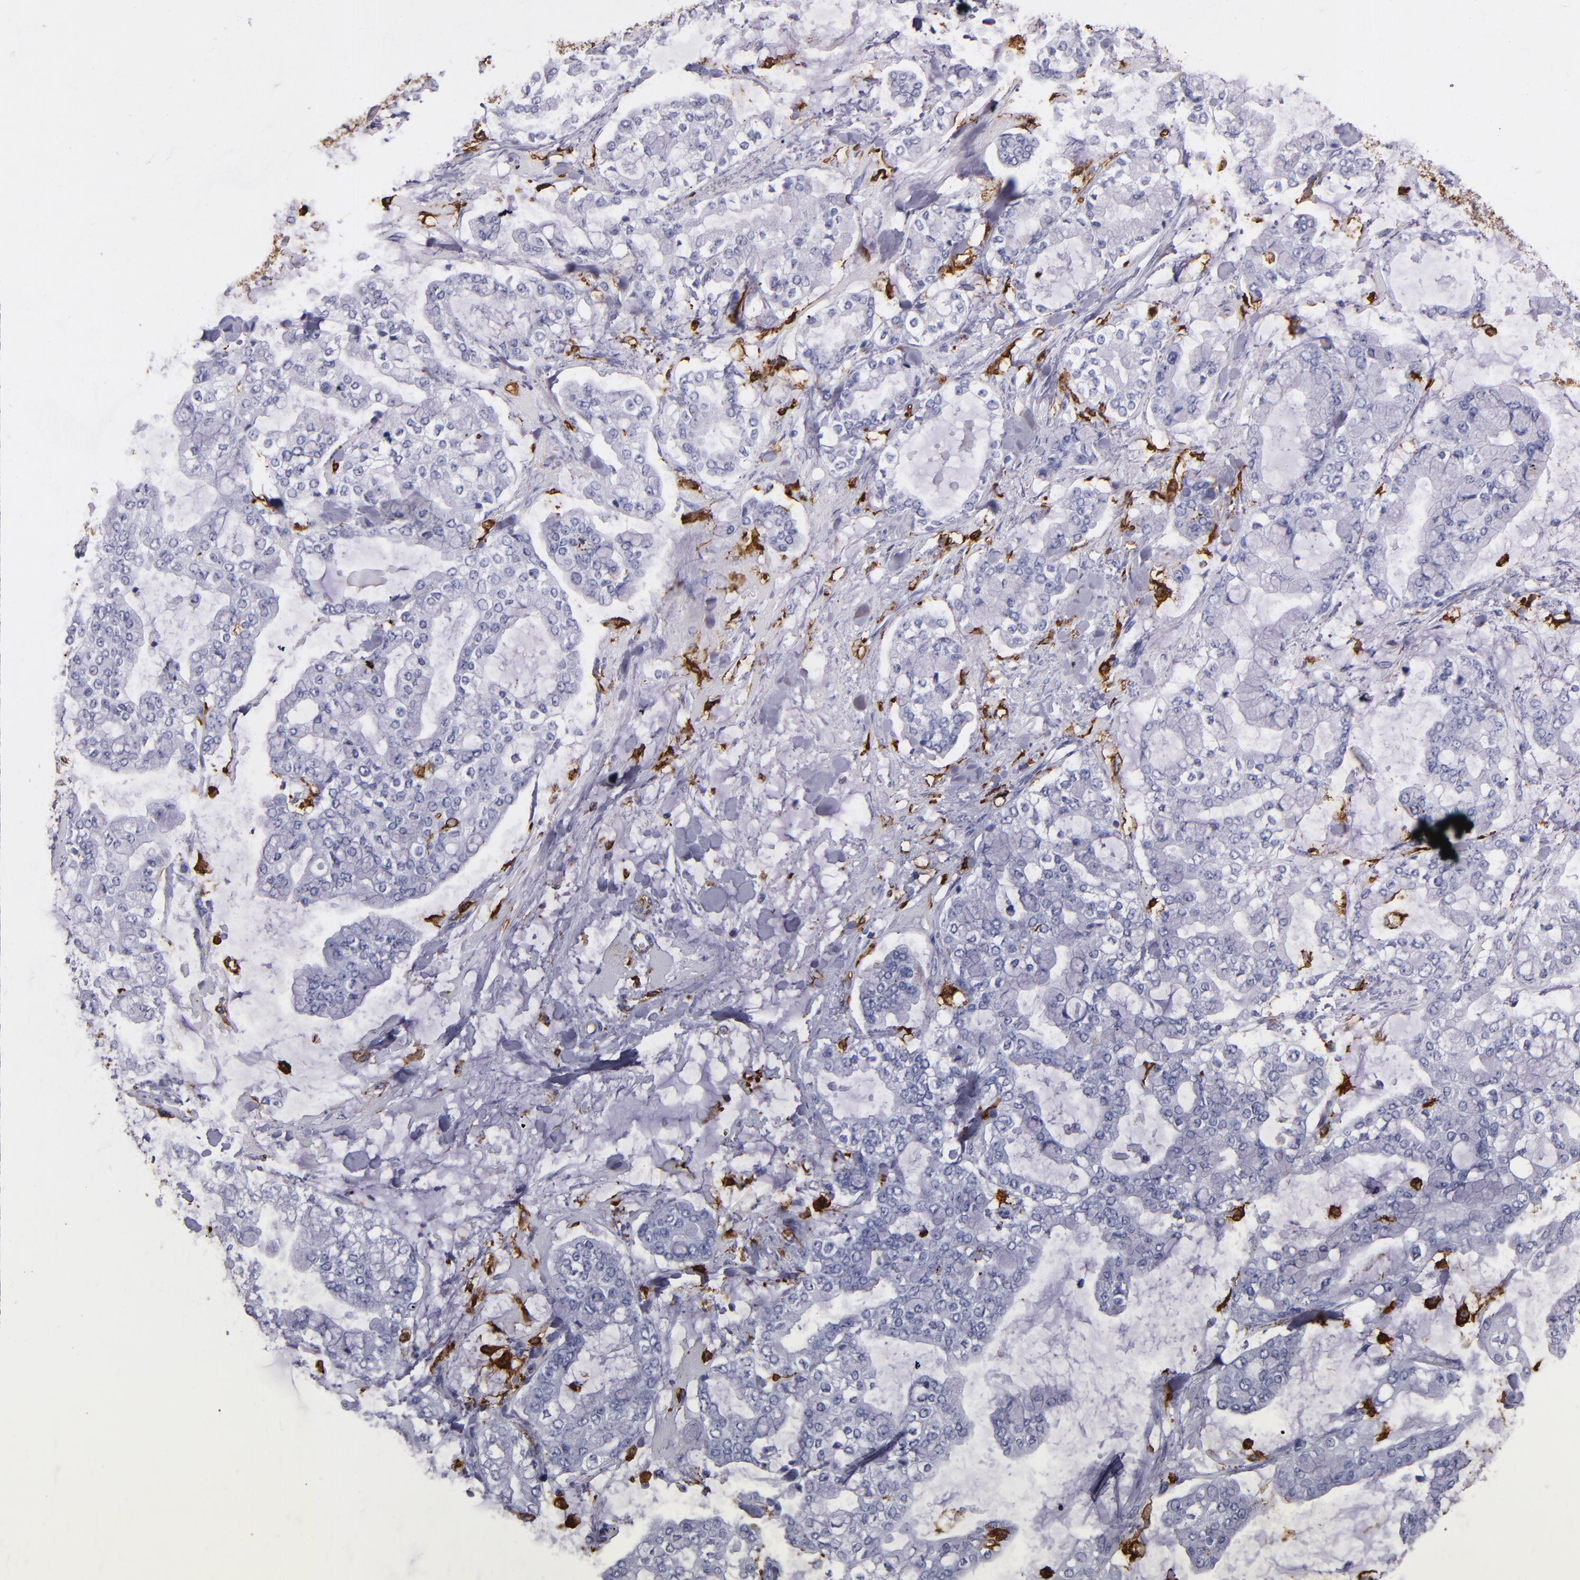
{"staining": {"intensity": "negative", "quantity": "none", "location": "none"}, "tissue": "stomach cancer", "cell_type": "Tumor cells", "image_type": "cancer", "snomed": [{"axis": "morphology", "description": "Normal tissue, NOS"}, {"axis": "morphology", "description": "Adenocarcinoma, NOS"}, {"axis": "topography", "description": "Stomach, upper"}, {"axis": "topography", "description": "Stomach"}], "caption": "Photomicrograph shows no significant protein expression in tumor cells of stomach adenocarcinoma.", "gene": "HLA-DRA", "patient": {"sex": "male", "age": 76}}